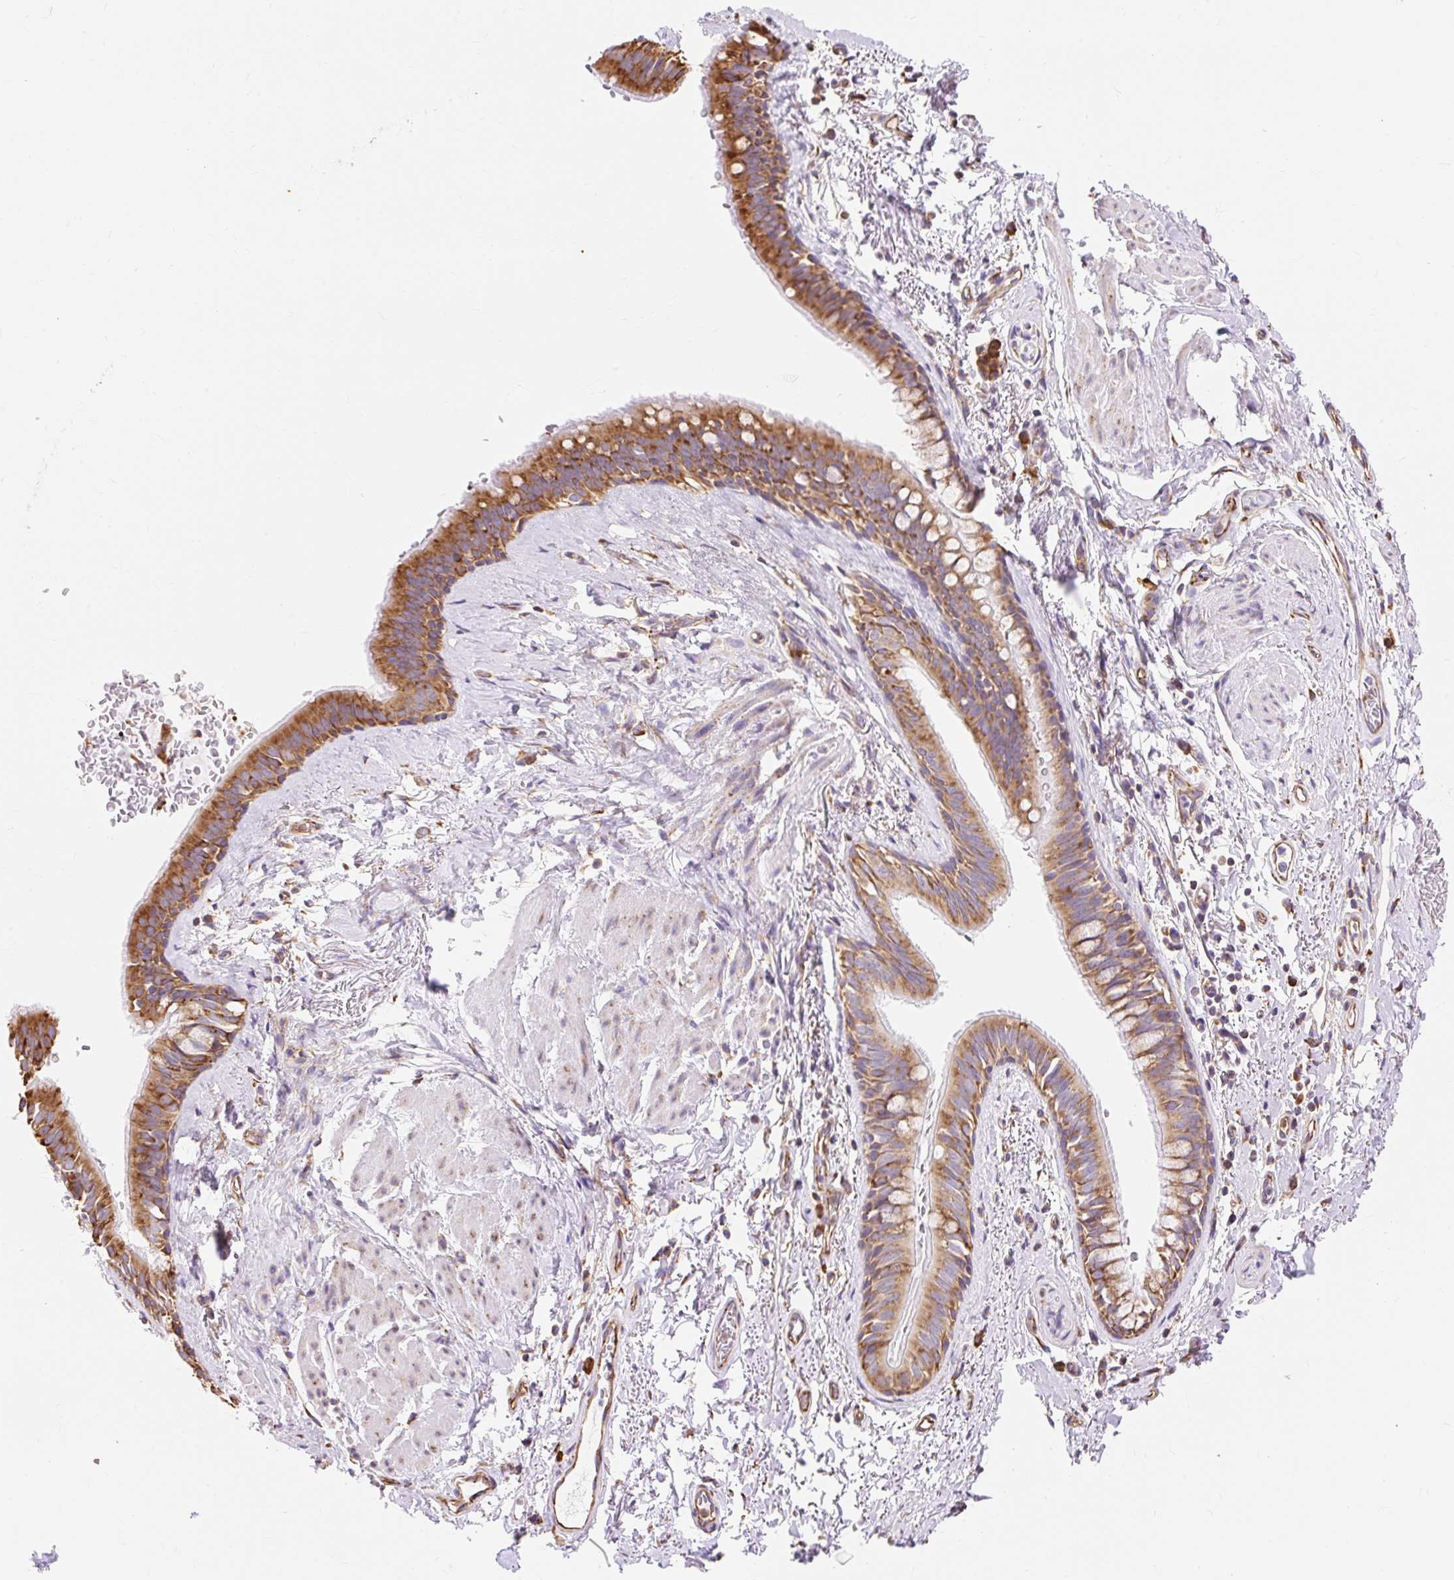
{"staining": {"intensity": "moderate", "quantity": ">75%", "location": "cytoplasmic/membranous"}, "tissue": "bronchus", "cell_type": "Respiratory epithelial cells", "image_type": "normal", "snomed": [{"axis": "morphology", "description": "Normal tissue, NOS"}, {"axis": "topography", "description": "Bronchus"}], "caption": "Immunohistochemistry micrograph of normal bronchus: human bronchus stained using immunohistochemistry (IHC) shows medium levels of moderate protein expression localized specifically in the cytoplasmic/membranous of respiratory epithelial cells, appearing as a cytoplasmic/membranous brown color.", "gene": "ENSG00000260836", "patient": {"sex": "male", "age": 67}}